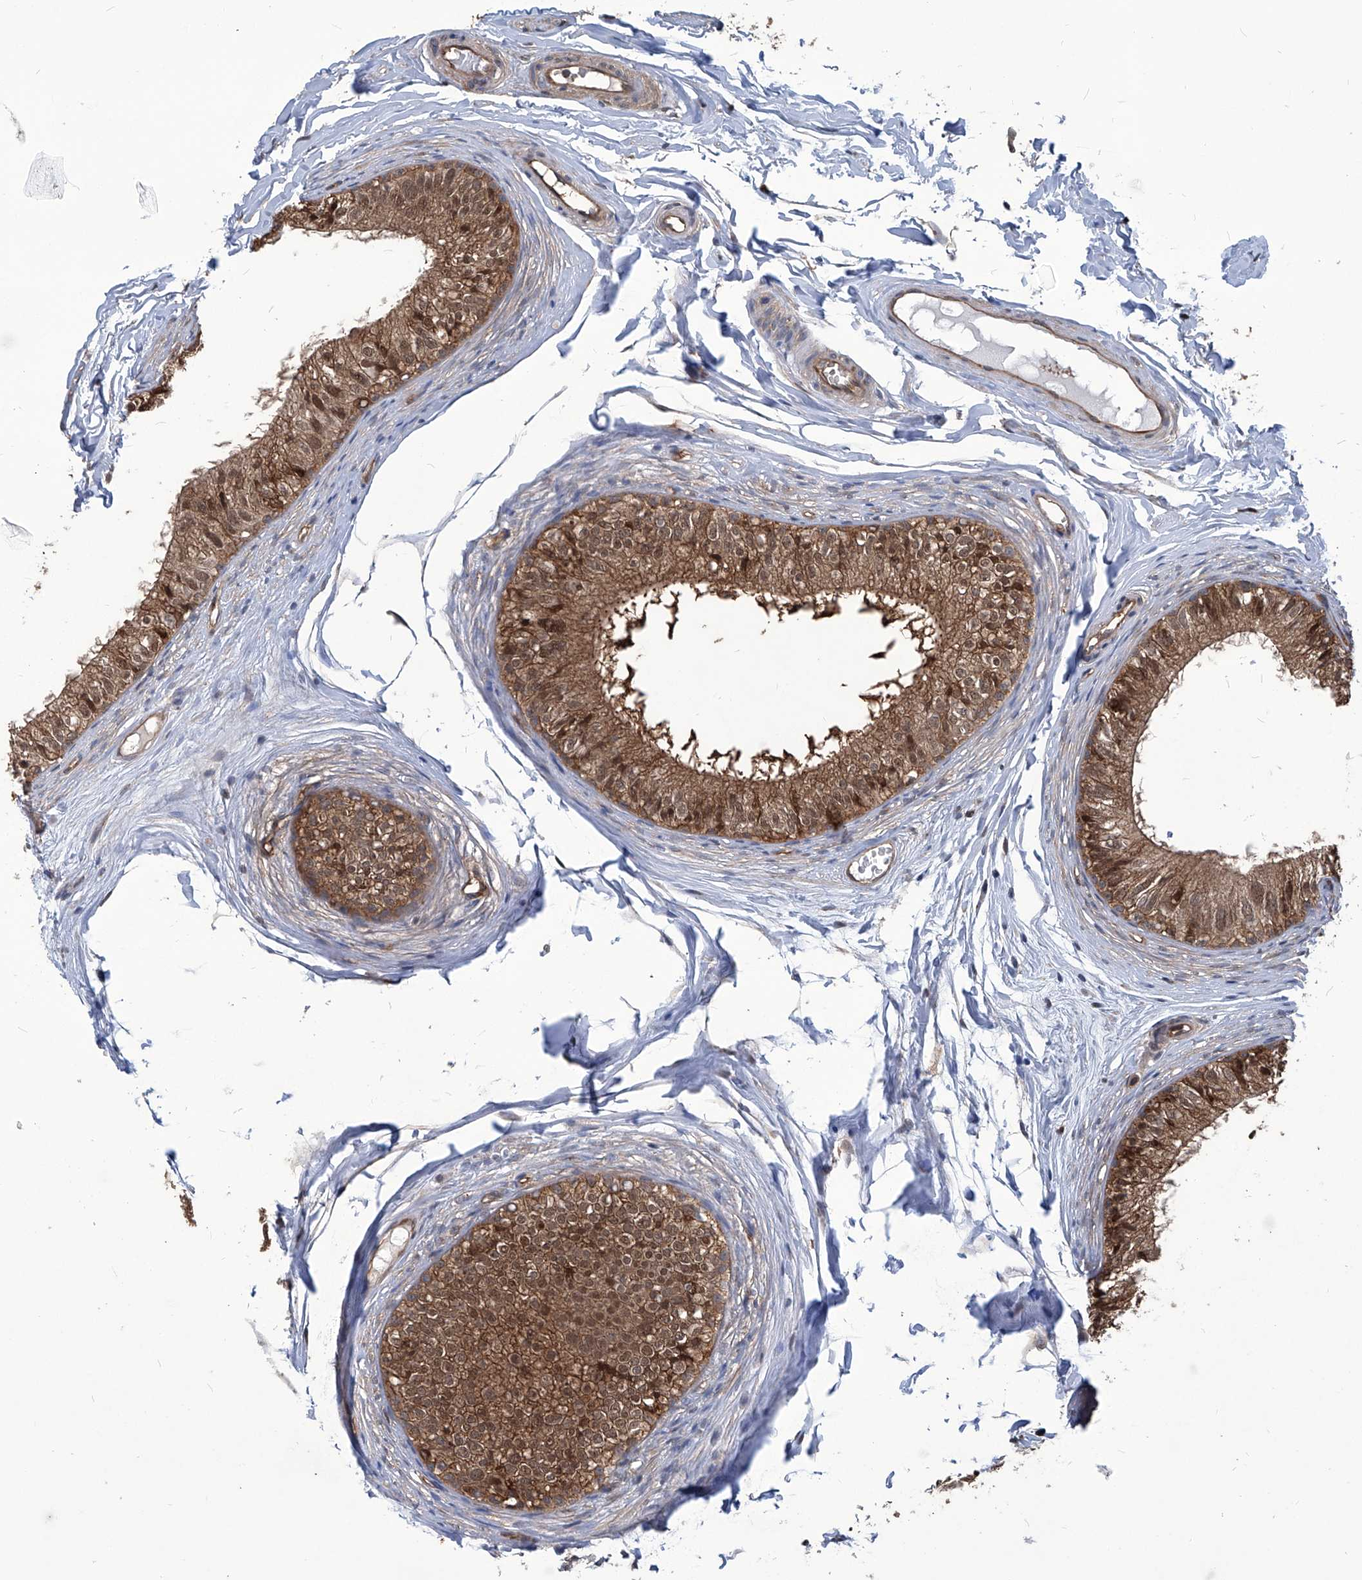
{"staining": {"intensity": "moderate", "quantity": ">75%", "location": "cytoplasmic/membranous,nuclear"}, "tissue": "epididymis", "cell_type": "Glandular cells", "image_type": "normal", "snomed": [{"axis": "morphology", "description": "Normal tissue, NOS"}, {"axis": "morphology", "description": "Seminoma in situ"}, {"axis": "topography", "description": "Testis"}, {"axis": "topography", "description": "Epididymis"}], "caption": "The immunohistochemical stain highlights moderate cytoplasmic/membranous,nuclear positivity in glandular cells of unremarkable epididymis. (DAB = brown stain, brightfield microscopy at high magnification).", "gene": "PSMB1", "patient": {"sex": "male", "age": 28}}